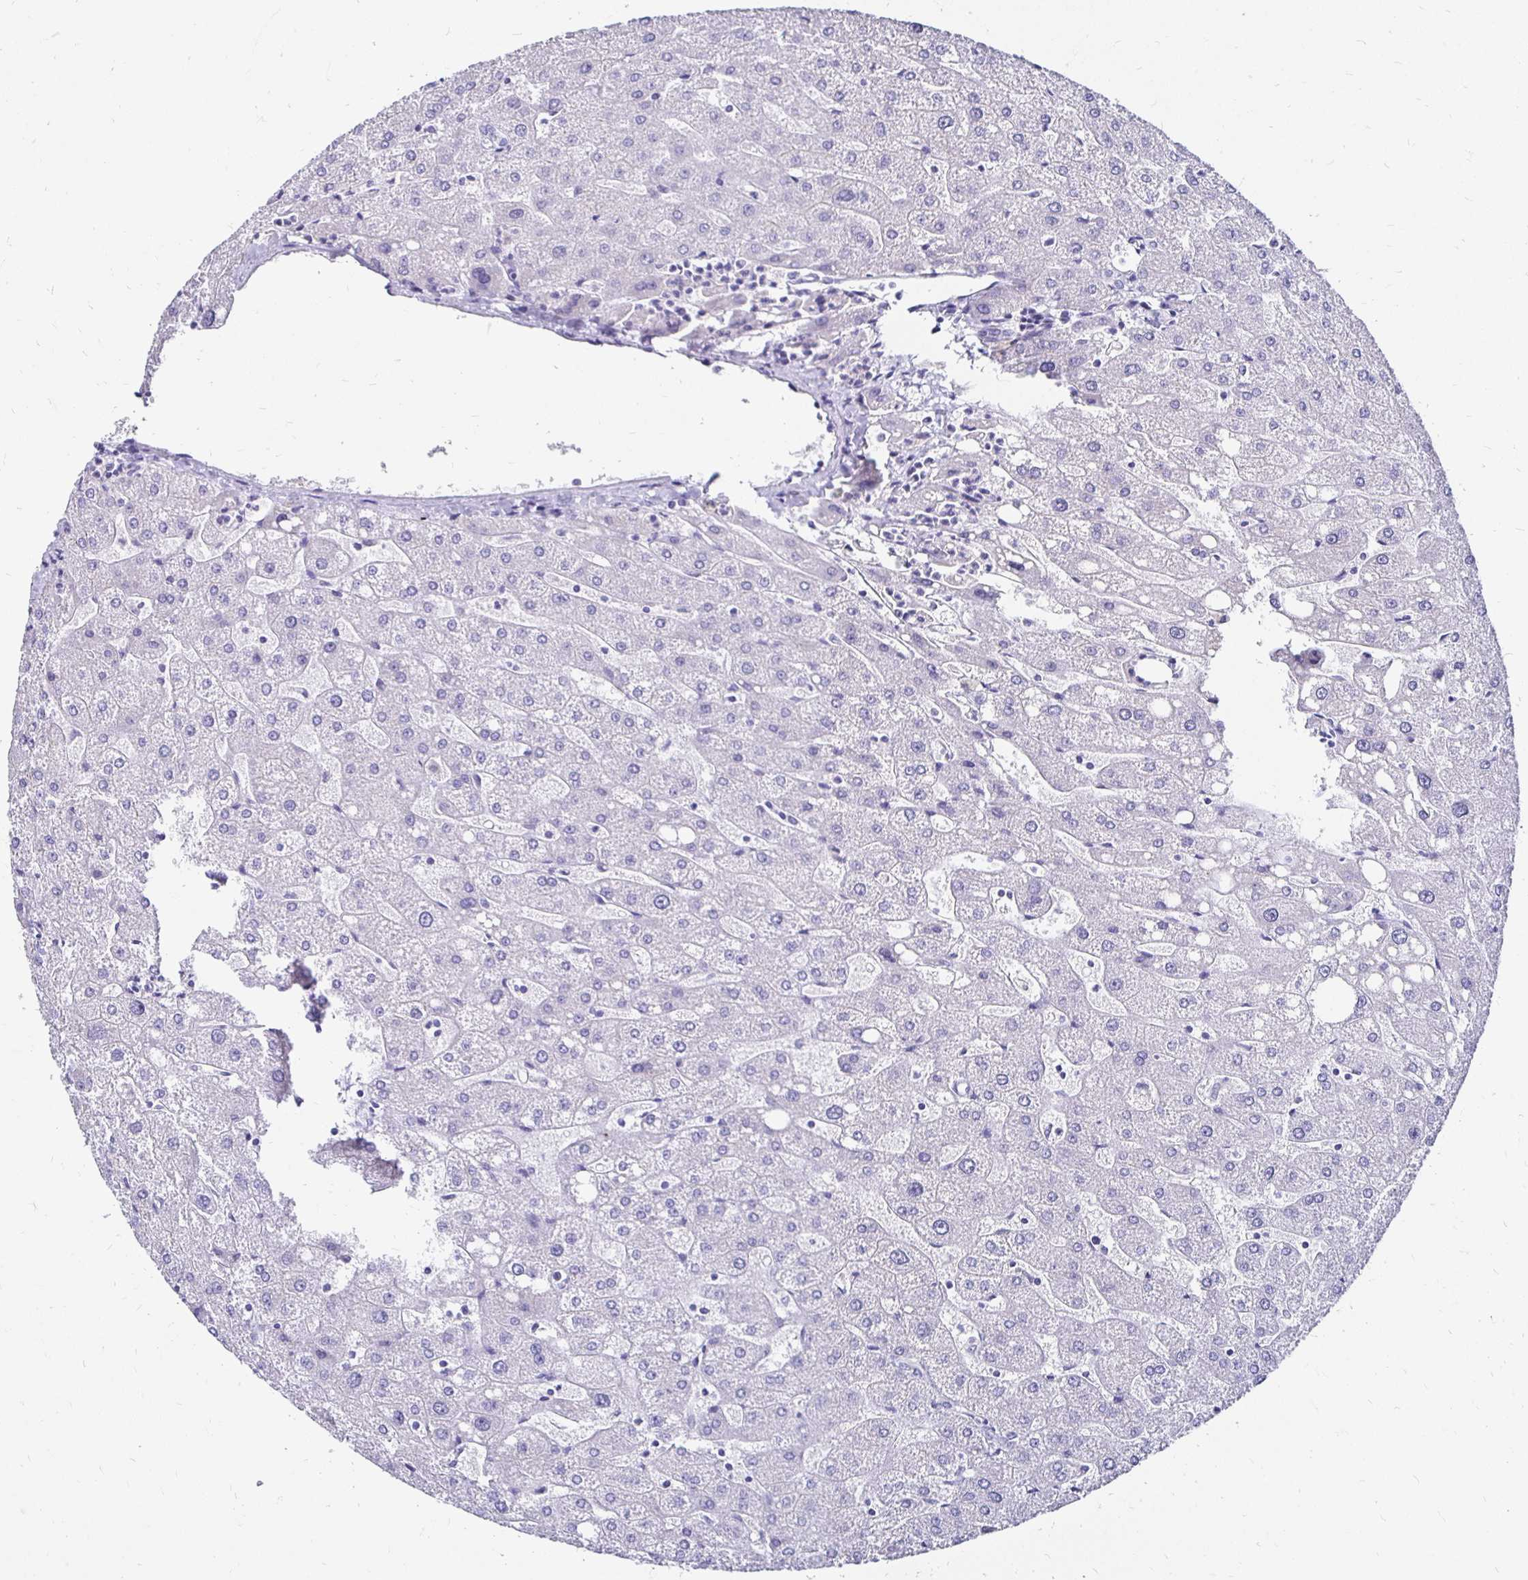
{"staining": {"intensity": "negative", "quantity": "none", "location": "none"}, "tissue": "liver", "cell_type": "Cholangiocytes", "image_type": "normal", "snomed": [{"axis": "morphology", "description": "Normal tissue, NOS"}, {"axis": "topography", "description": "Liver"}], "caption": "Micrograph shows no significant protein positivity in cholangiocytes of normal liver. (Immunohistochemistry, brightfield microscopy, high magnification).", "gene": "KCNT1", "patient": {"sex": "male", "age": 67}}